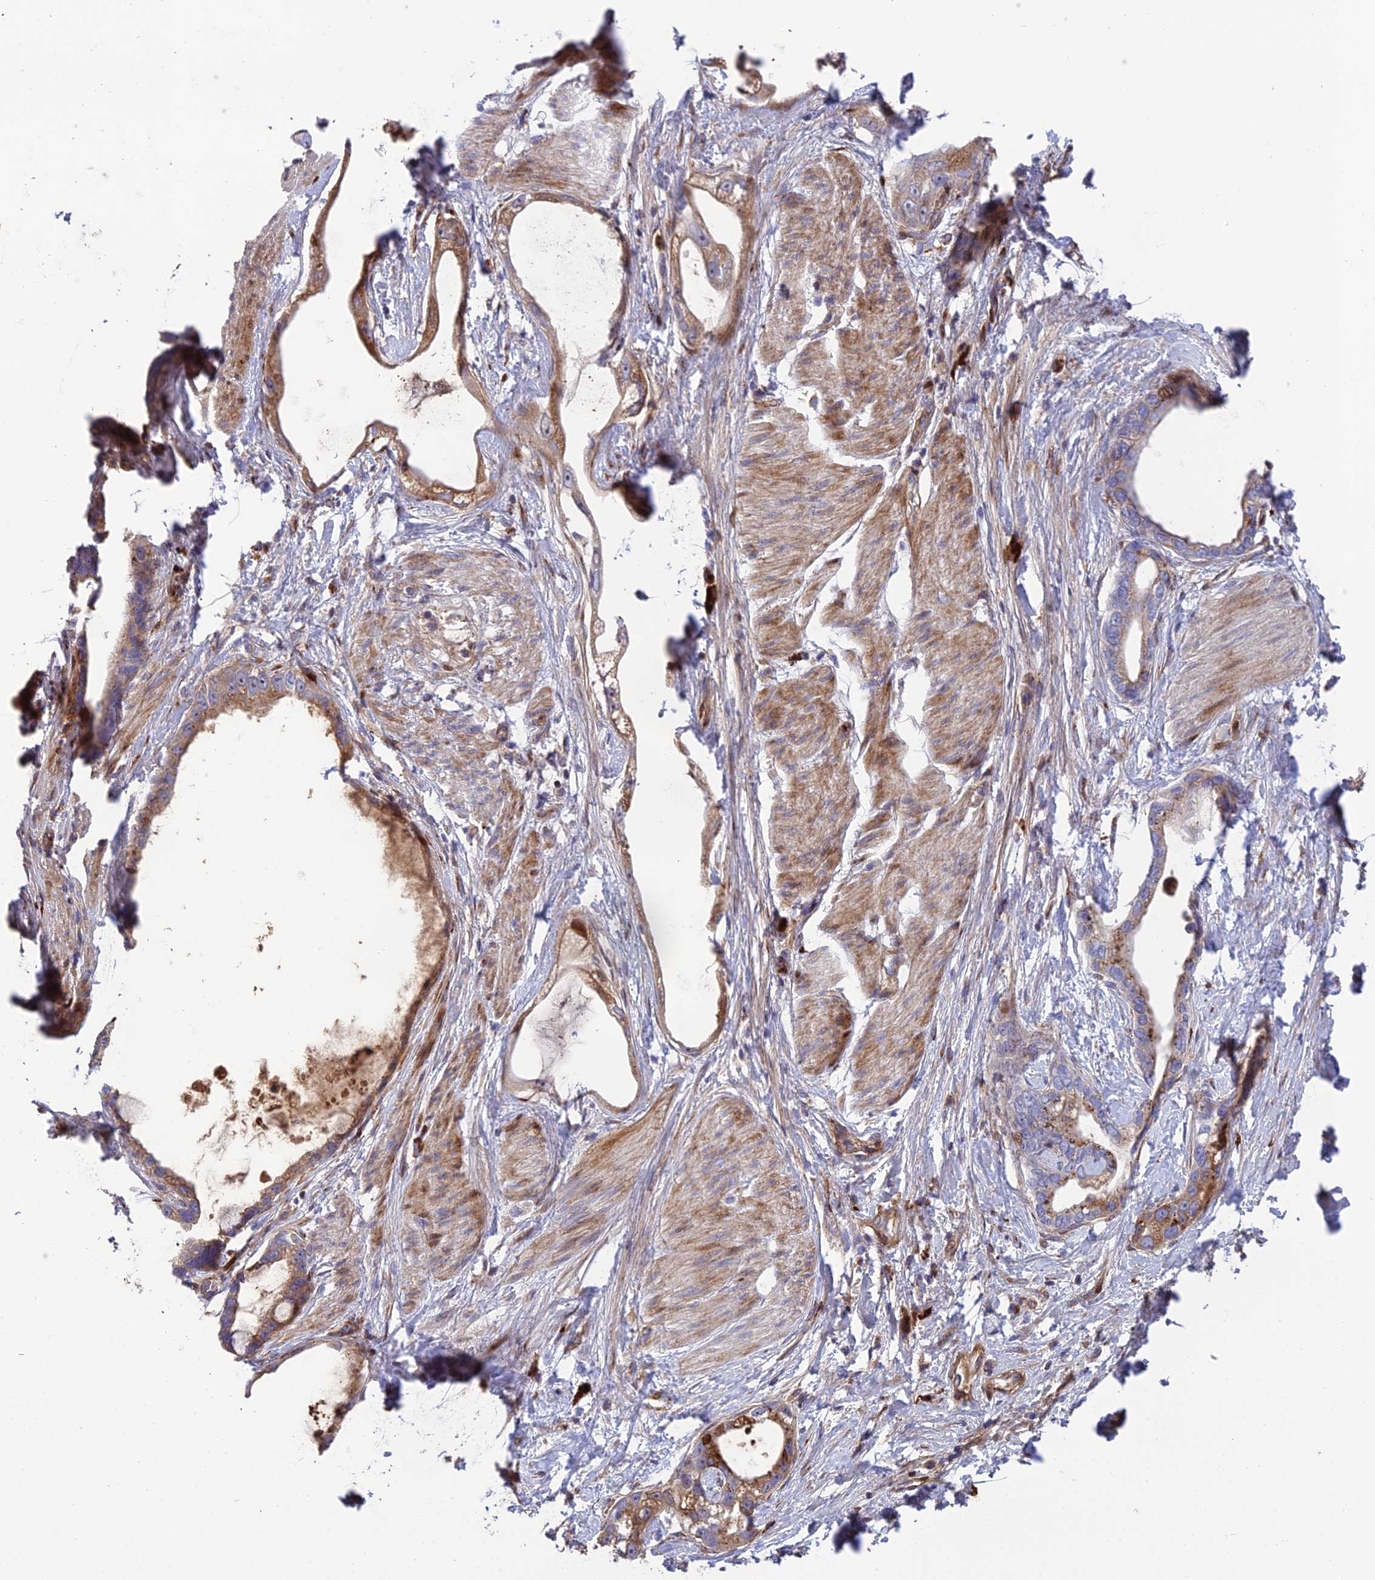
{"staining": {"intensity": "moderate", "quantity": ">75%", "location": "cytoplasmic/membranous"}, "tissue": "stomach cancer", "cell_type": "Tumor cells", "image_type": "cancer", "snomed": [{"axis": "morphology", "description": "Adenocarcinoma, NOS"}, {"axis": "topography", "description": "Stomach"}], "caption": "Tumor cells demonstrate moderate cytoplasmic/membranous positivity in about >75% of cells in stomach cancer (adenocarcinoma). The staining was performed using DAB (3,3'-diaminobenzidine), with brown indicating positive protein expression. Nuclei are stained blue with hematoxylin.", "gene": "CPSF4L", "patient": {"sex": "male", "age": 55}}